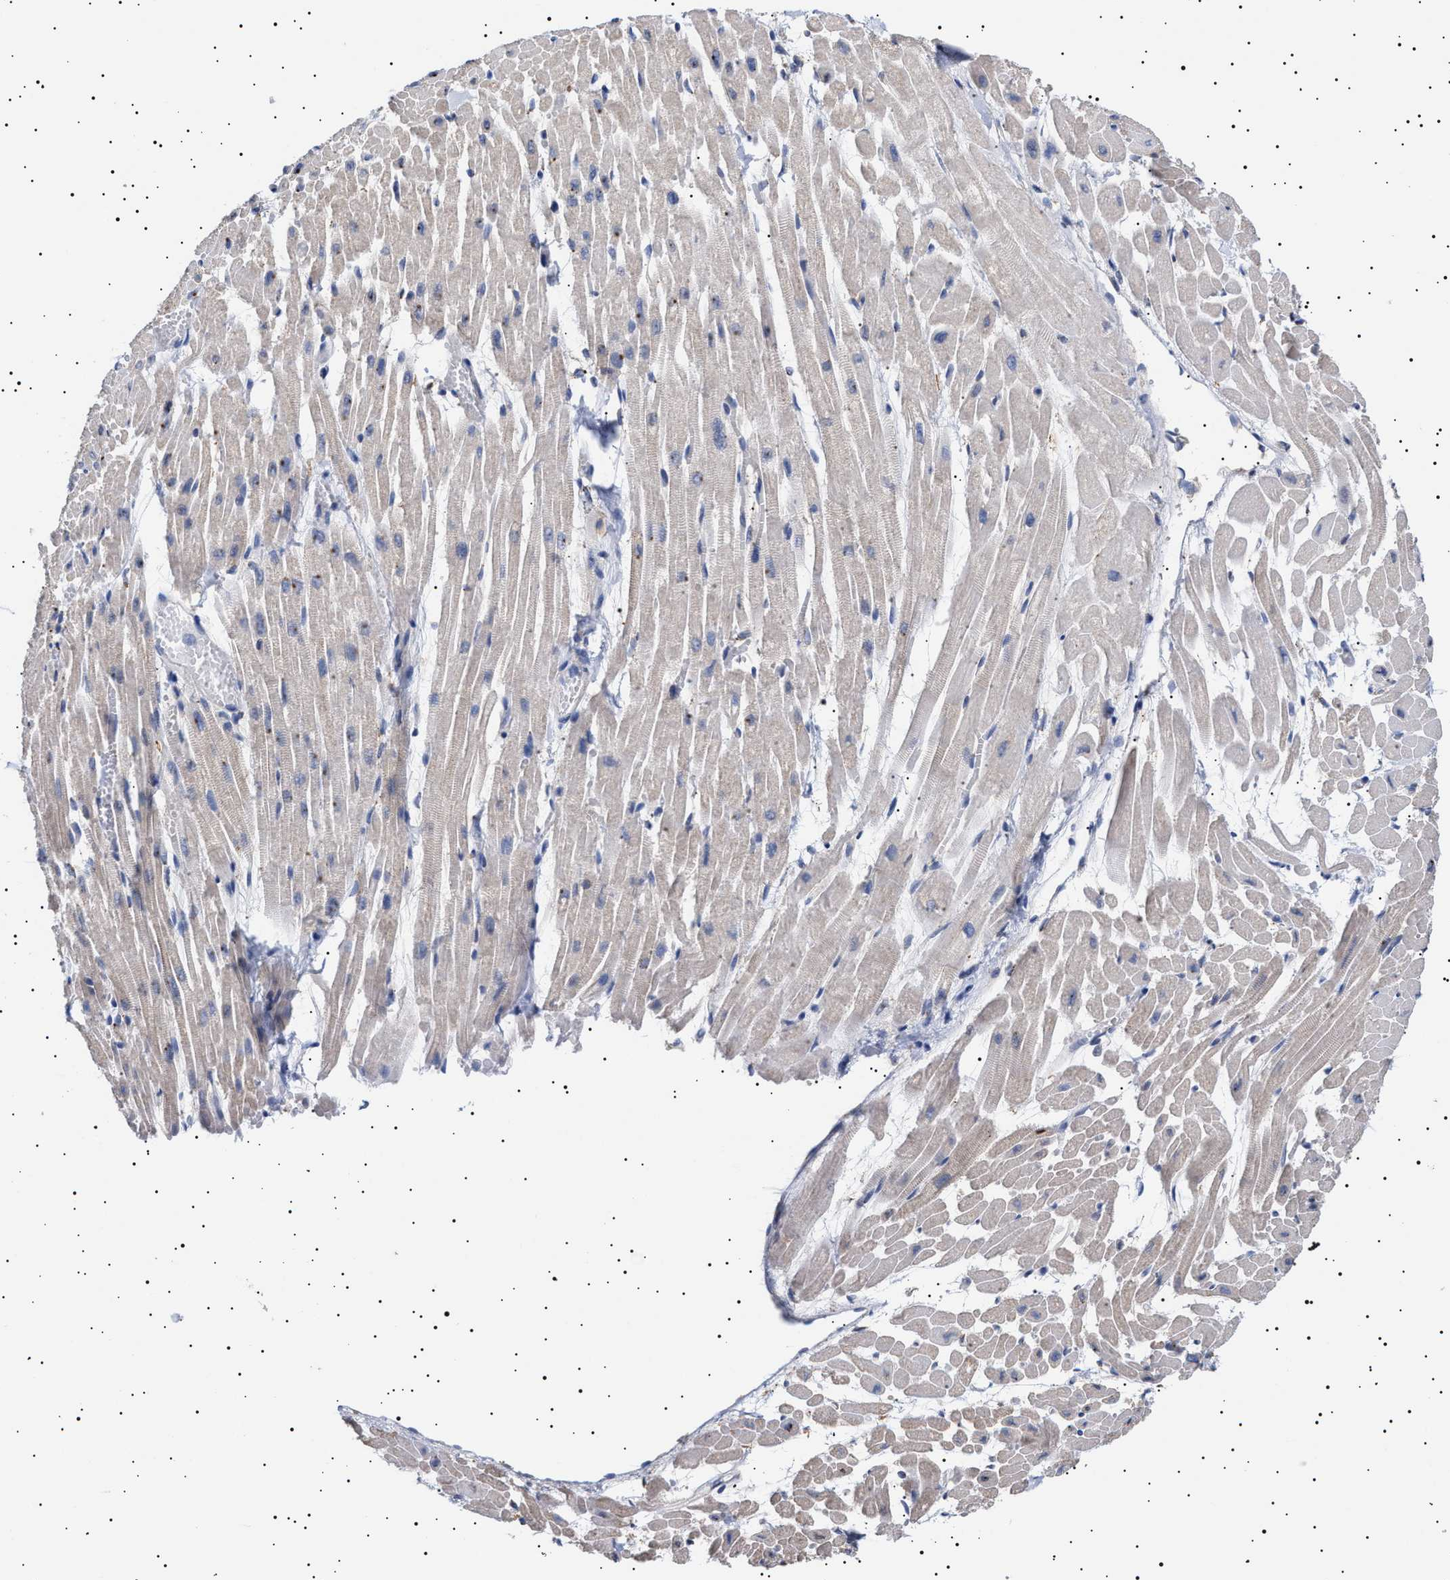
{"staining": {"intensity": "weak", "quantity": "<25%", "location": "cytoplasmic/membranous"}, "tissue": "heart muscle", "cell_type": "Cardiomyocytes", "image_type": "normal", "snomed": [{"axis": "morphology", "description": "Normal tissue, NOS"}, {"axis": "topography", "description": "Heart"}], "caption": "DAB (3,3'-diaminobenzidine) immunohistochemical staining of normal human heart muscle demonstrates no significant positivity in cardiomyocytes.", "gene": "ERCC6L2", "patient": {"sex": "male", "age": 45}}